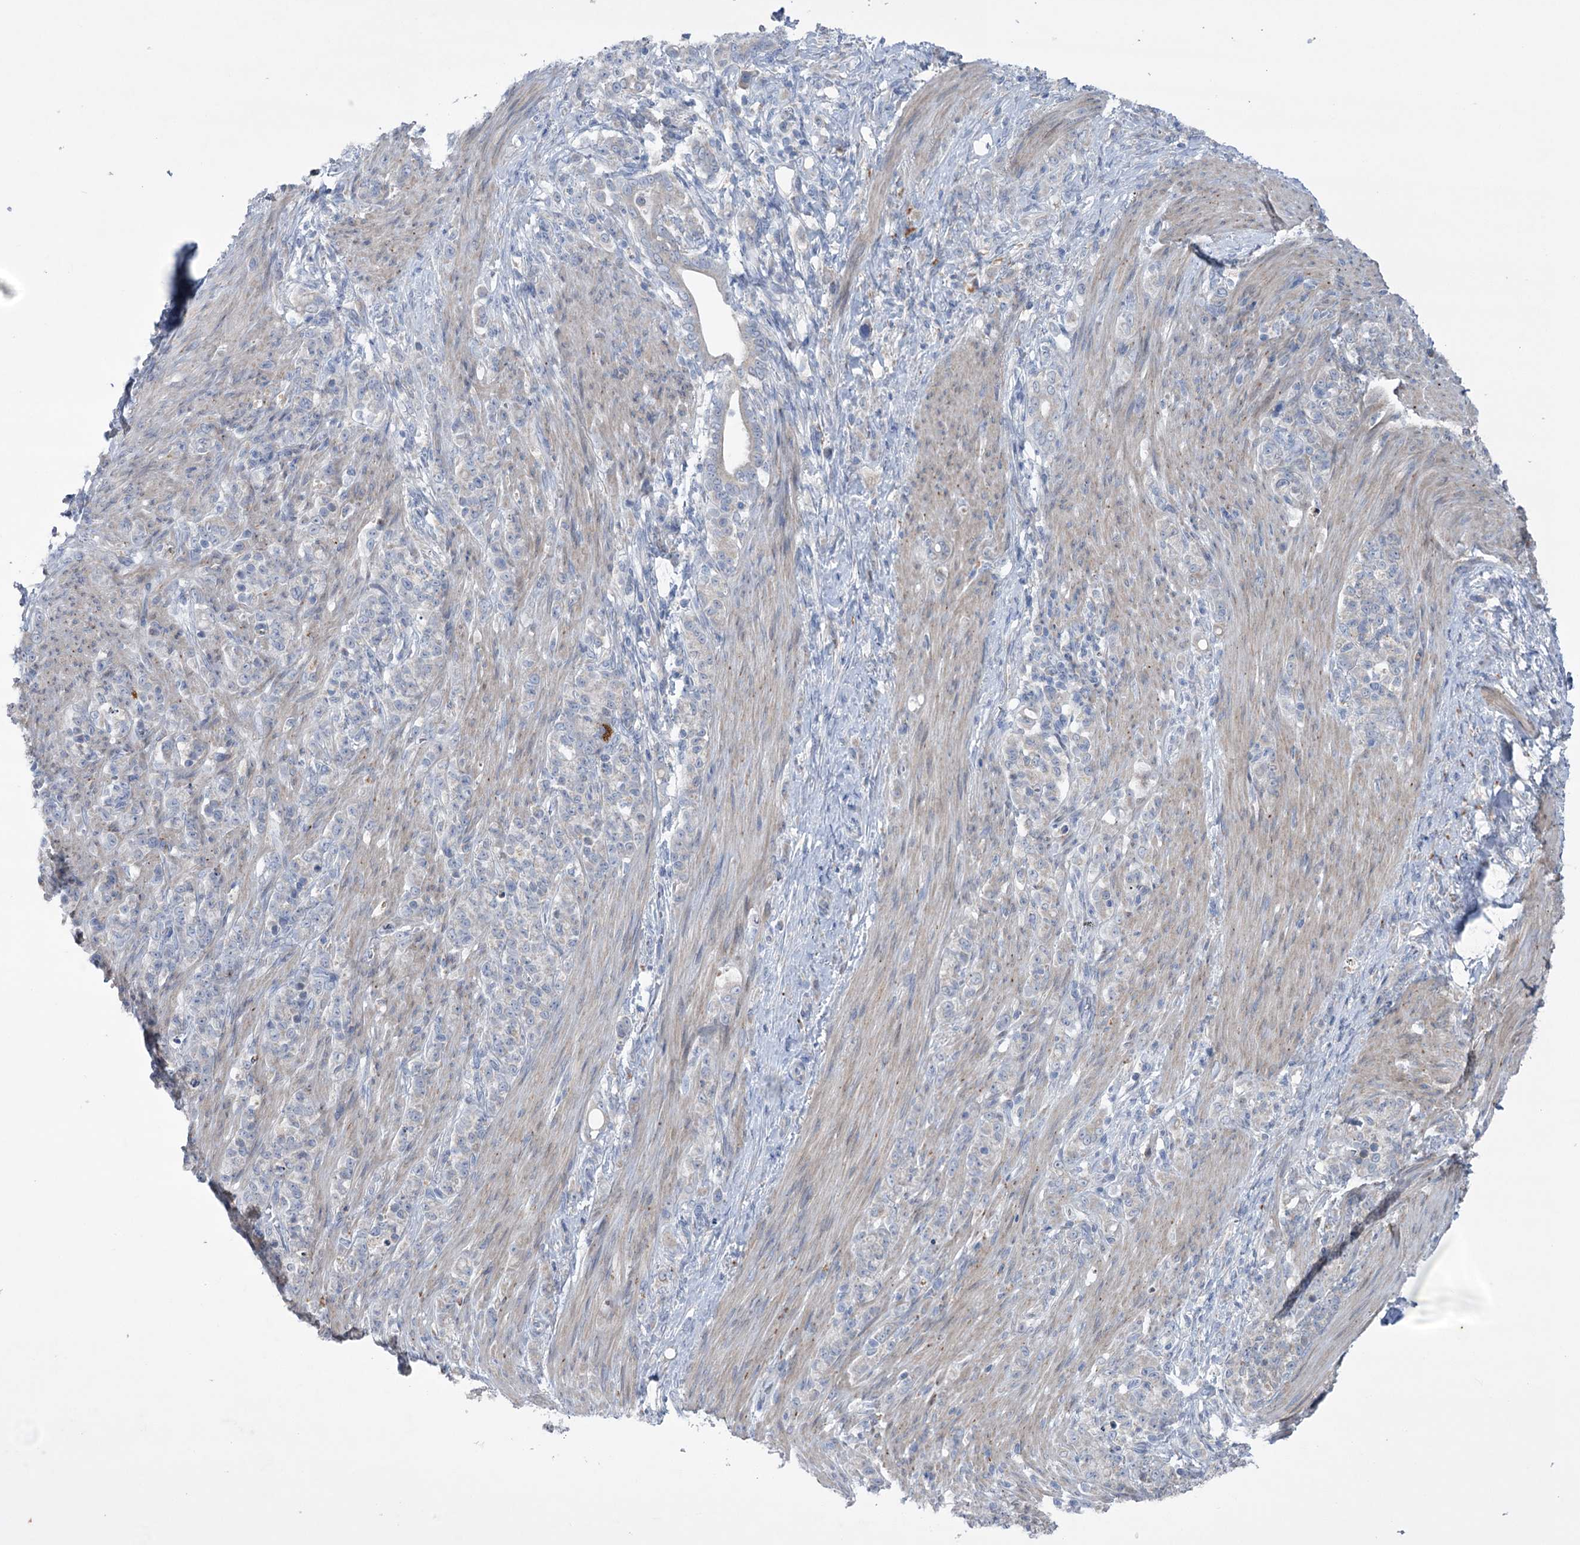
{"staining": {"intensity": "negative", "quantity": "none", "location": "none"}, "tissue": "stomach cancer", "cell_type": "Tumor cells", "image_type": "cancer", "snomed": [{"axis": "morphology", "description": "Adenocarcinoma, NOS"}, {"axis": "topography", "description": "Stomach"}], "caption": "Protein analysis of stomach adenocarcinoma displays no significant expression in tumor cells. Brightfield microscopy of immunohistochemistry (IHC) stained with DAB (3,3'-diaminobenzidine) (brown) and hematoxylin (blue), captured at high magnification.", "gene": "MTCH2", "patient": {"sex": "female", "age": 79}}